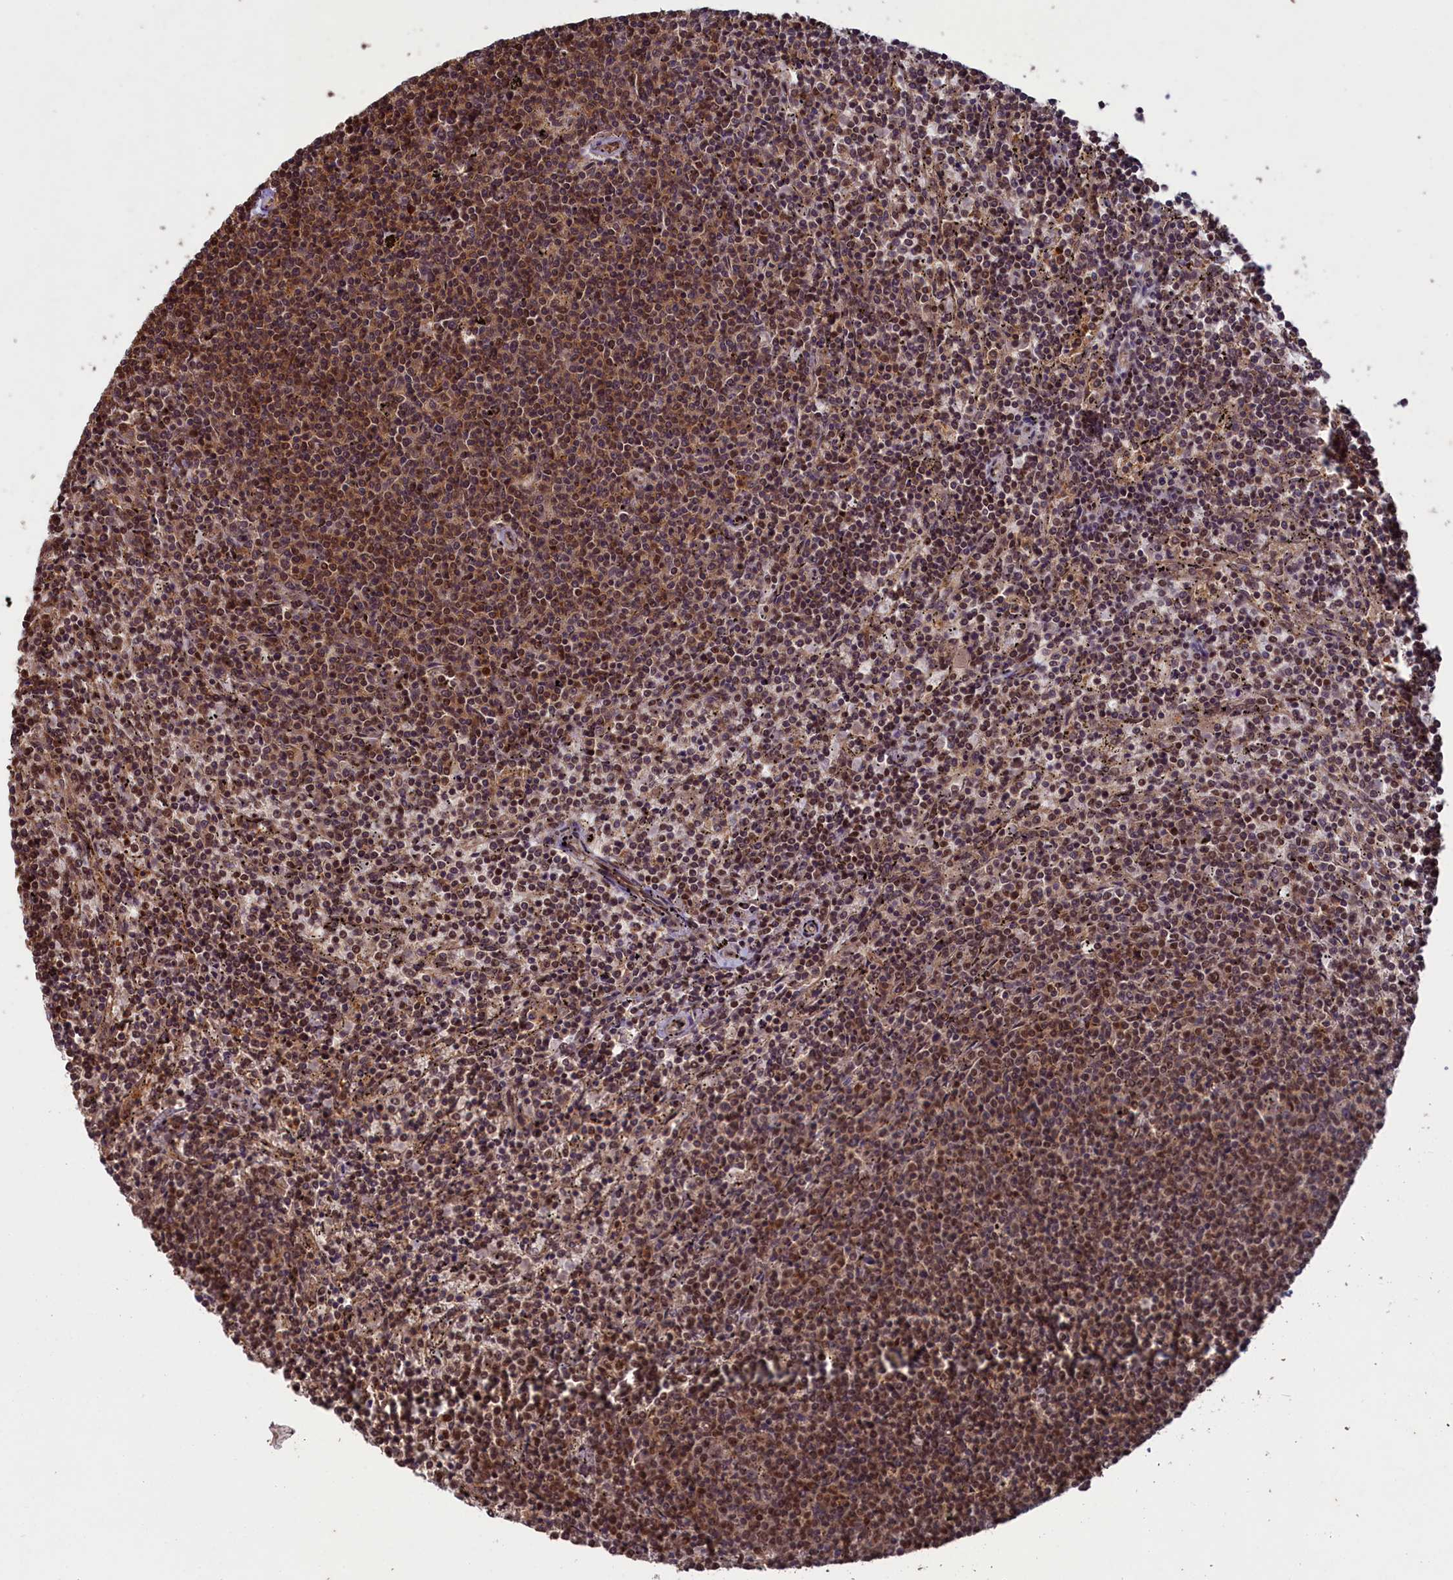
{"staining": {"intensity": "moderate", "quantity": ">75%", "location": "cytoplasmic/membranous,nuclear"}, "tissue": "lymphoma", "cell_type": "Tumor cells", "image_type": "cancer", "snomed": [{"axis": "morphology", "description": "Malignant lymphoma, non-Hodgkin's type, Low grade"}, {"axis": "topography", "description": "Spleen"}], "caption": "Moderate cytoplasmic/membranous and nuclear expression is seen in approximately >75% of tumor cells in lymphoma.", "gene": "NAE1", "patient": {"sex": "female", "age": 50}}